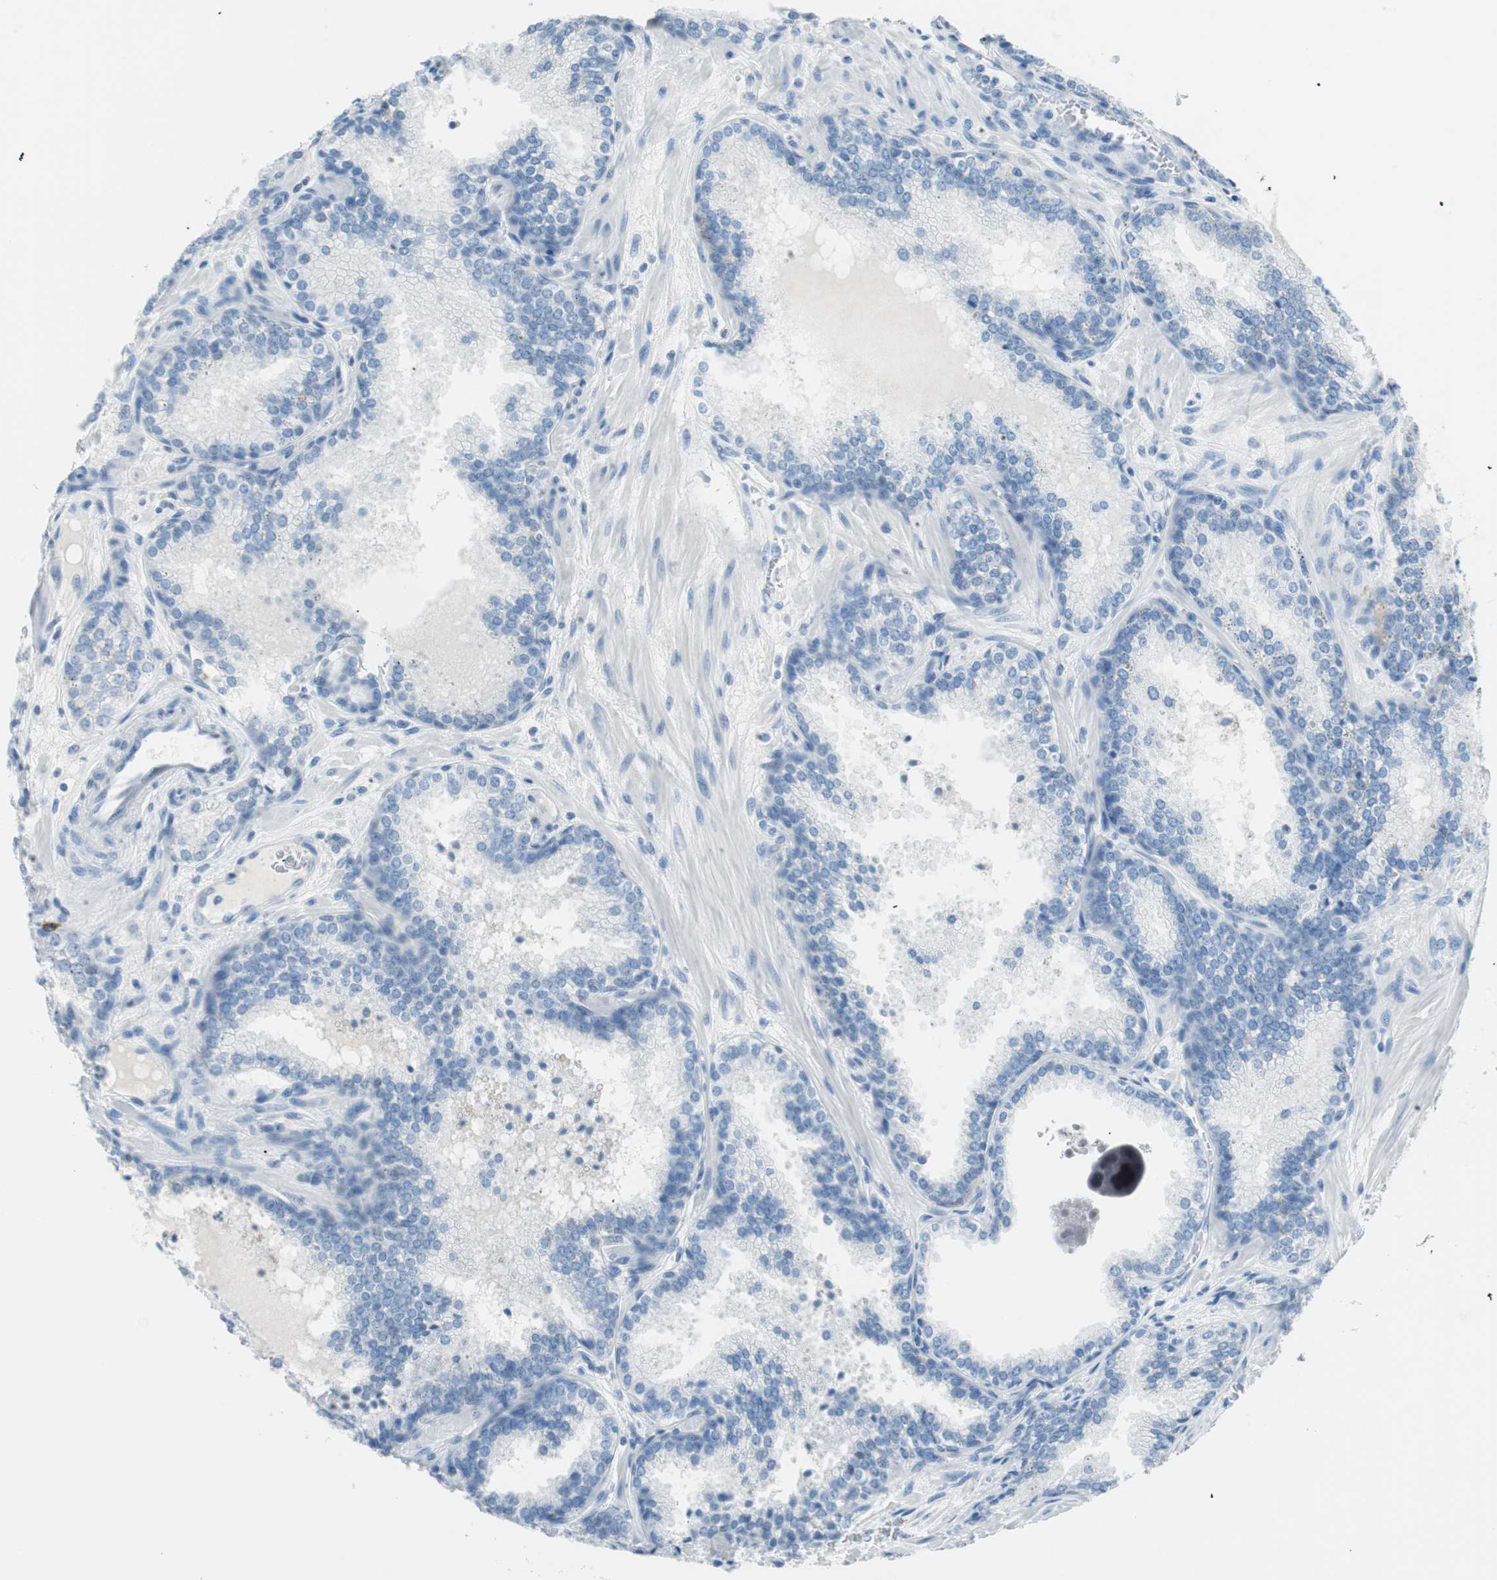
{"staining": {"intensity": "negative", "quantity": "none", "location": "none"}, "tissue": "prostate cancer", "cell_type": "Tumor cells", "image_type": "cancer", "snomed": [{"axis": "morphology", "description": "Adenocarcinoma, Low grade"}, {"axis": "topography", "description": "Prostate"}], "caption": "Tumor cells are negative for brown protein staining in prostate cancer (adenocarcinoma (low-grade)).", "gene": "TNFRSF13C", "patient": {"sex": "male", "age": 60}}